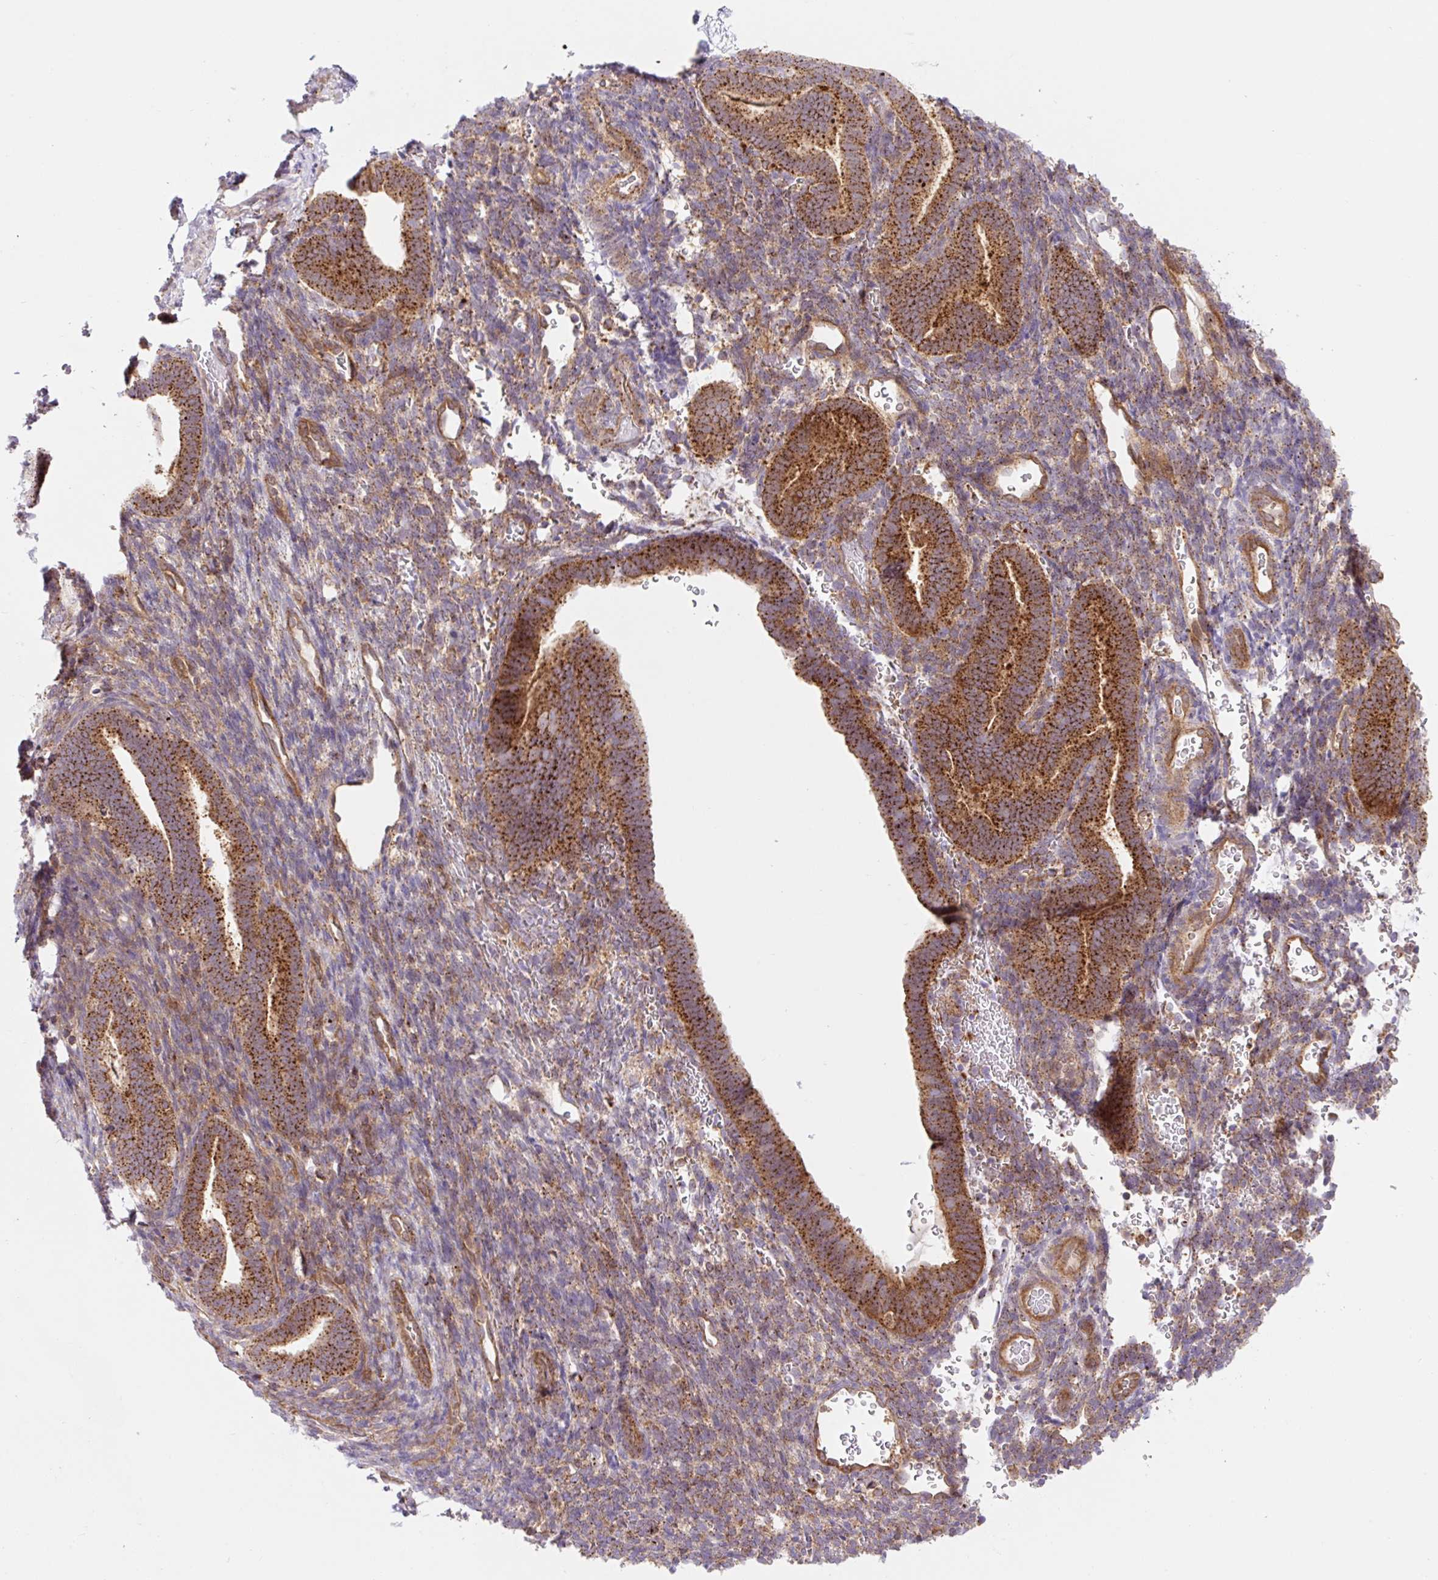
{"staining": {"intensity": "moderate", "quantity": "<25%", "location": "cytoplasmic/membranous"}, "tissue": "endometrium", "cell_type": "Cells in endometrial stroma", "image_type": "normal", "snomed": [{"axis": "morphology", "description": "Normal tissue, NOS"}, {"axis": "topography", "description": "Endometrium"}], "caption": "The micrograph shows immunohistochemical staining of benign endometrium. There is moderate cytoplasmic/membranous expression is appreciated in about <25% of cells in endometrial stroma.", "gene": "VPS4A", "patient": {"sex": "female", "age": 34}}